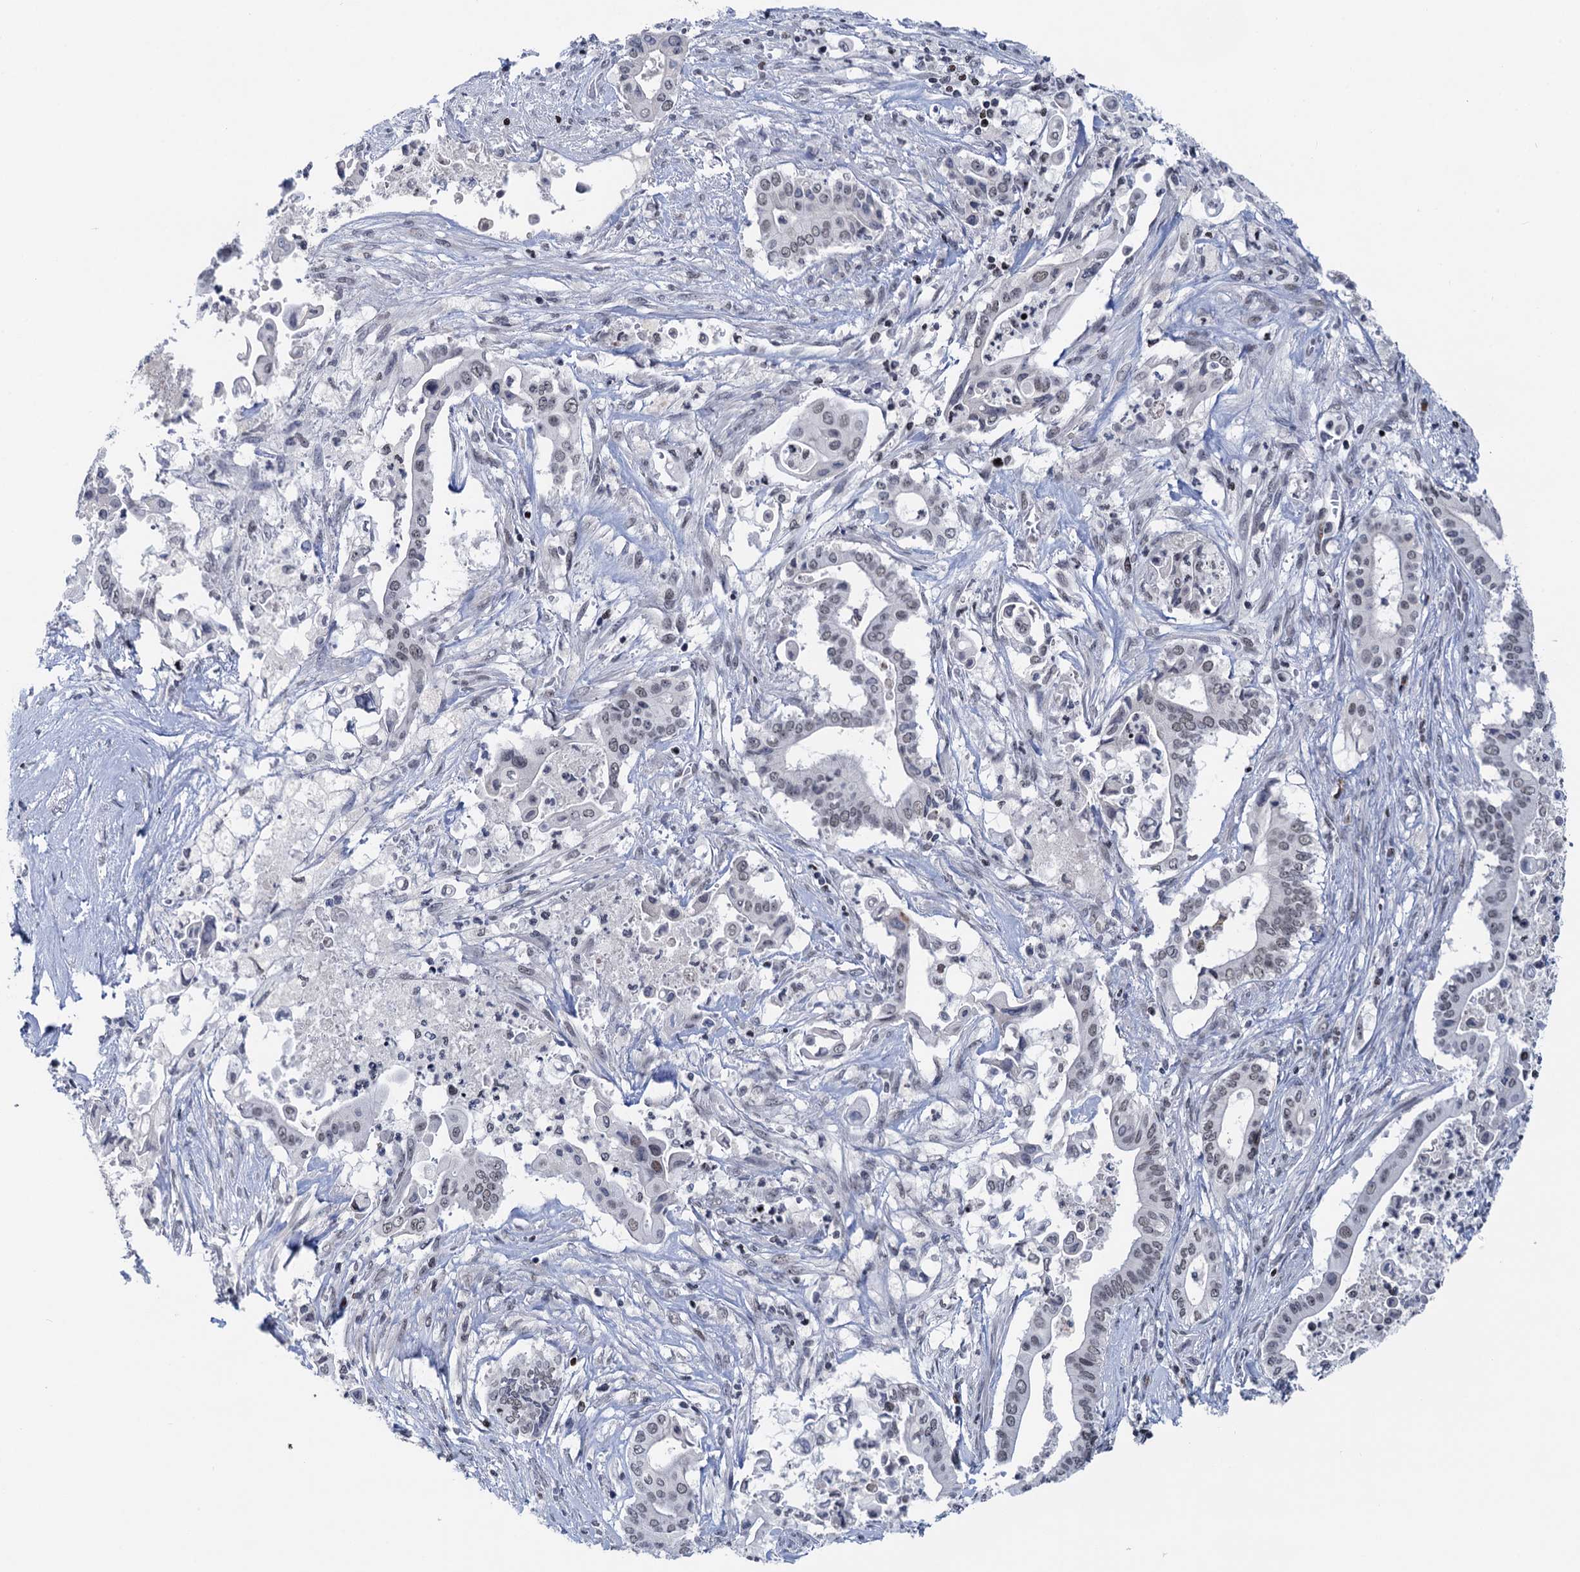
{"staining": {"intensity": "negative", "quantity": "none", "location": "none"}, "tissue": "pancreatic cancer", "cell_type": "Tumor cells", "image_type": "cancer", "snomed": [{"axis": "morphology", "description": "Adenocarcinoma, NOS"}, {"axis": "topography", "description": "Pancreas"}], "caption": "DAB immunohistochemical staining of human pancreatic cancer demonstrates no significant staining in tumor cells. (DAB (3,3'-diaminobenzidine) immunohistochemistry visualized using brightfield microscopy, high magnification).", "gene": "ZCCHC10", "patient": {"sex": "female", "age": 77}}